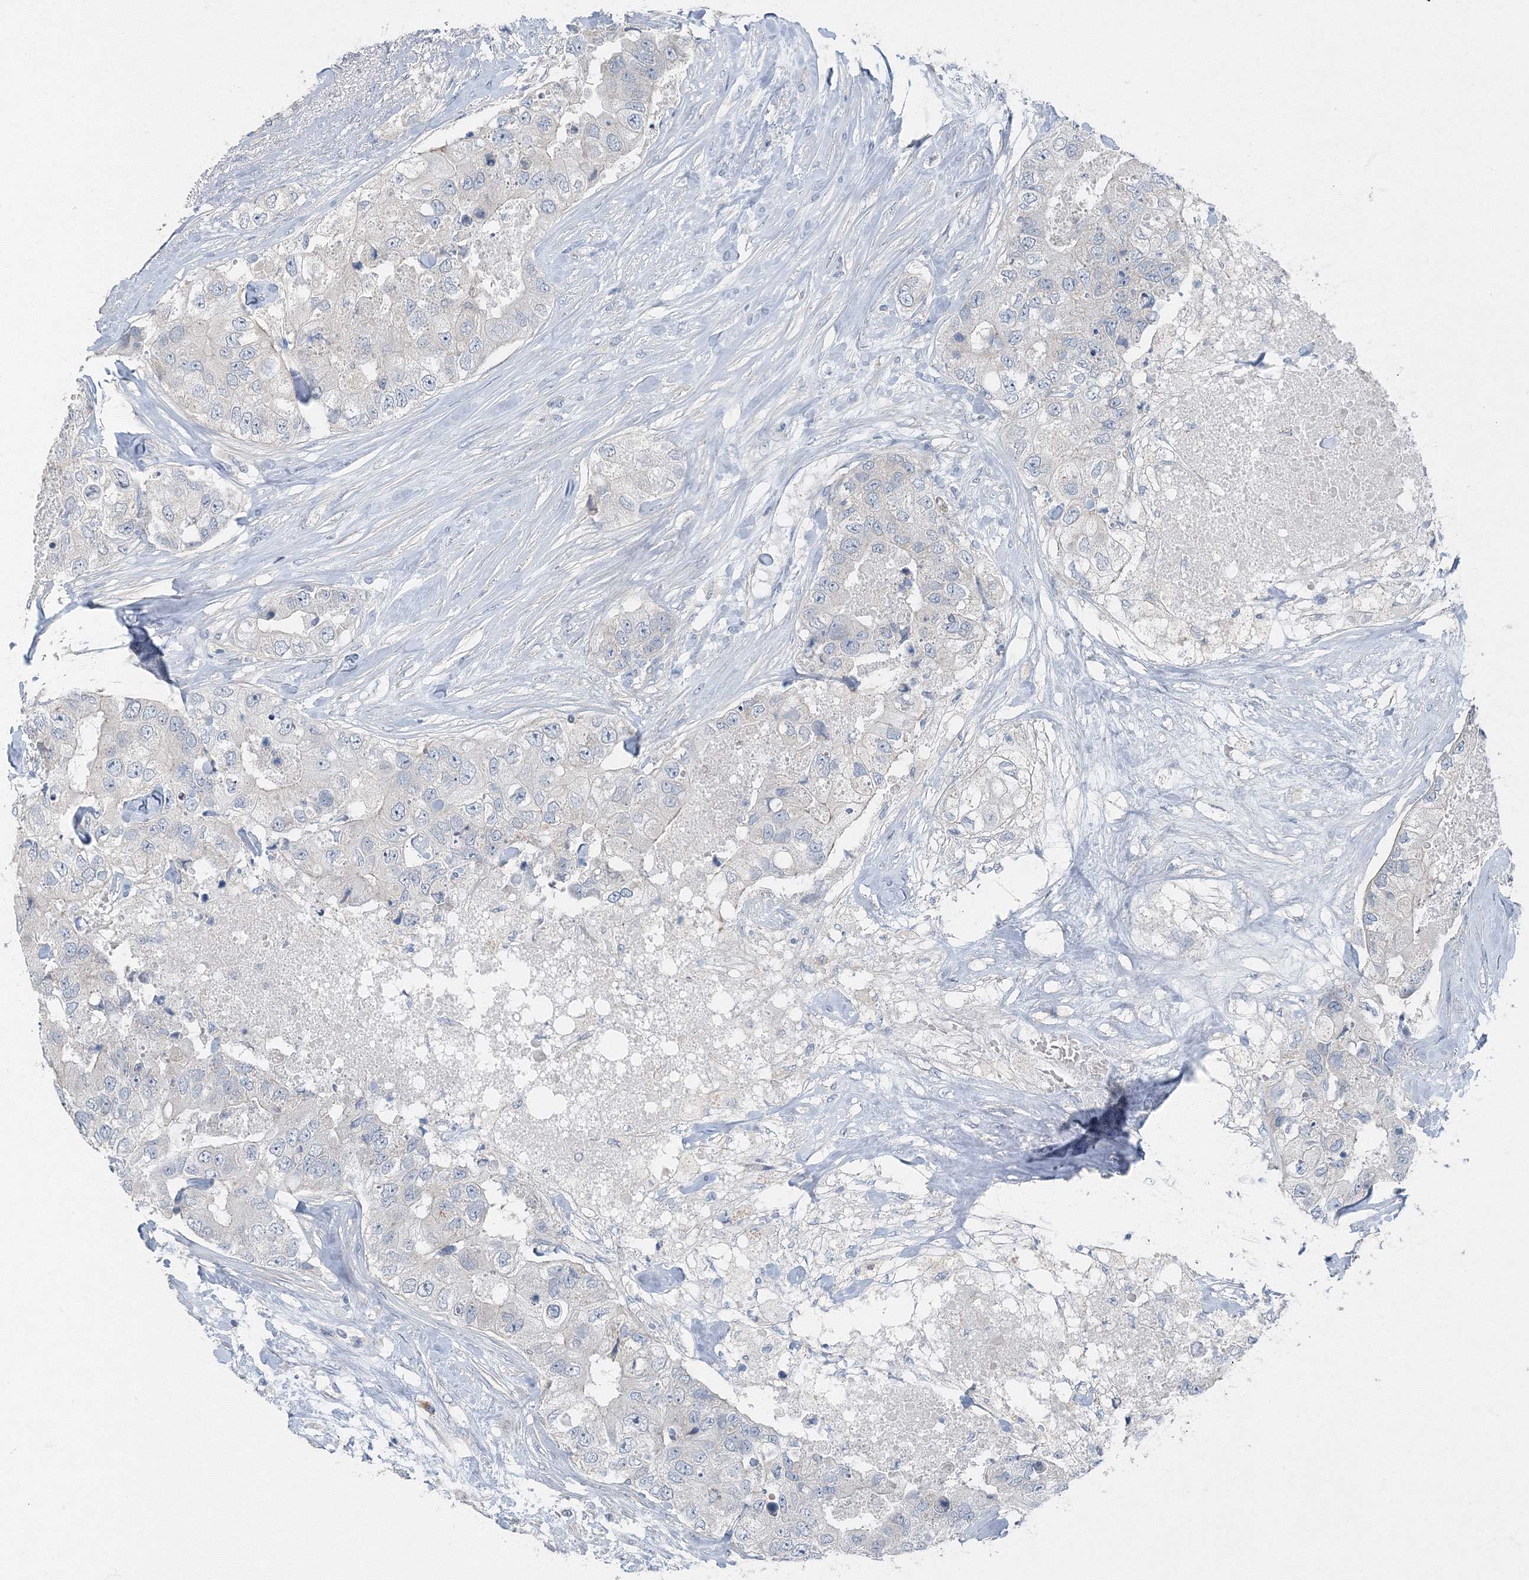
{"staining": {"intensity": "negative", "quantity": "none", "location": "none"}, "tissue": "breast cancer", "cell_type": "Tumor cells", "image_type": "cancer", "snomed": [{"axis": "morphology", "description": "Duct carcinoma"}, {"axis": "topography", "description": "Breast"}], "caption": "Immunohistochemistry photomicrograph of neoplastic tissue: human breast cancer stained with DAB exhibits no significant protein staining in tumor cells. (DAB immunohistochemistry with hematoxylin counter stain).", "gene": "AASDH", "patient": {"sex": "female", "age": 62}}